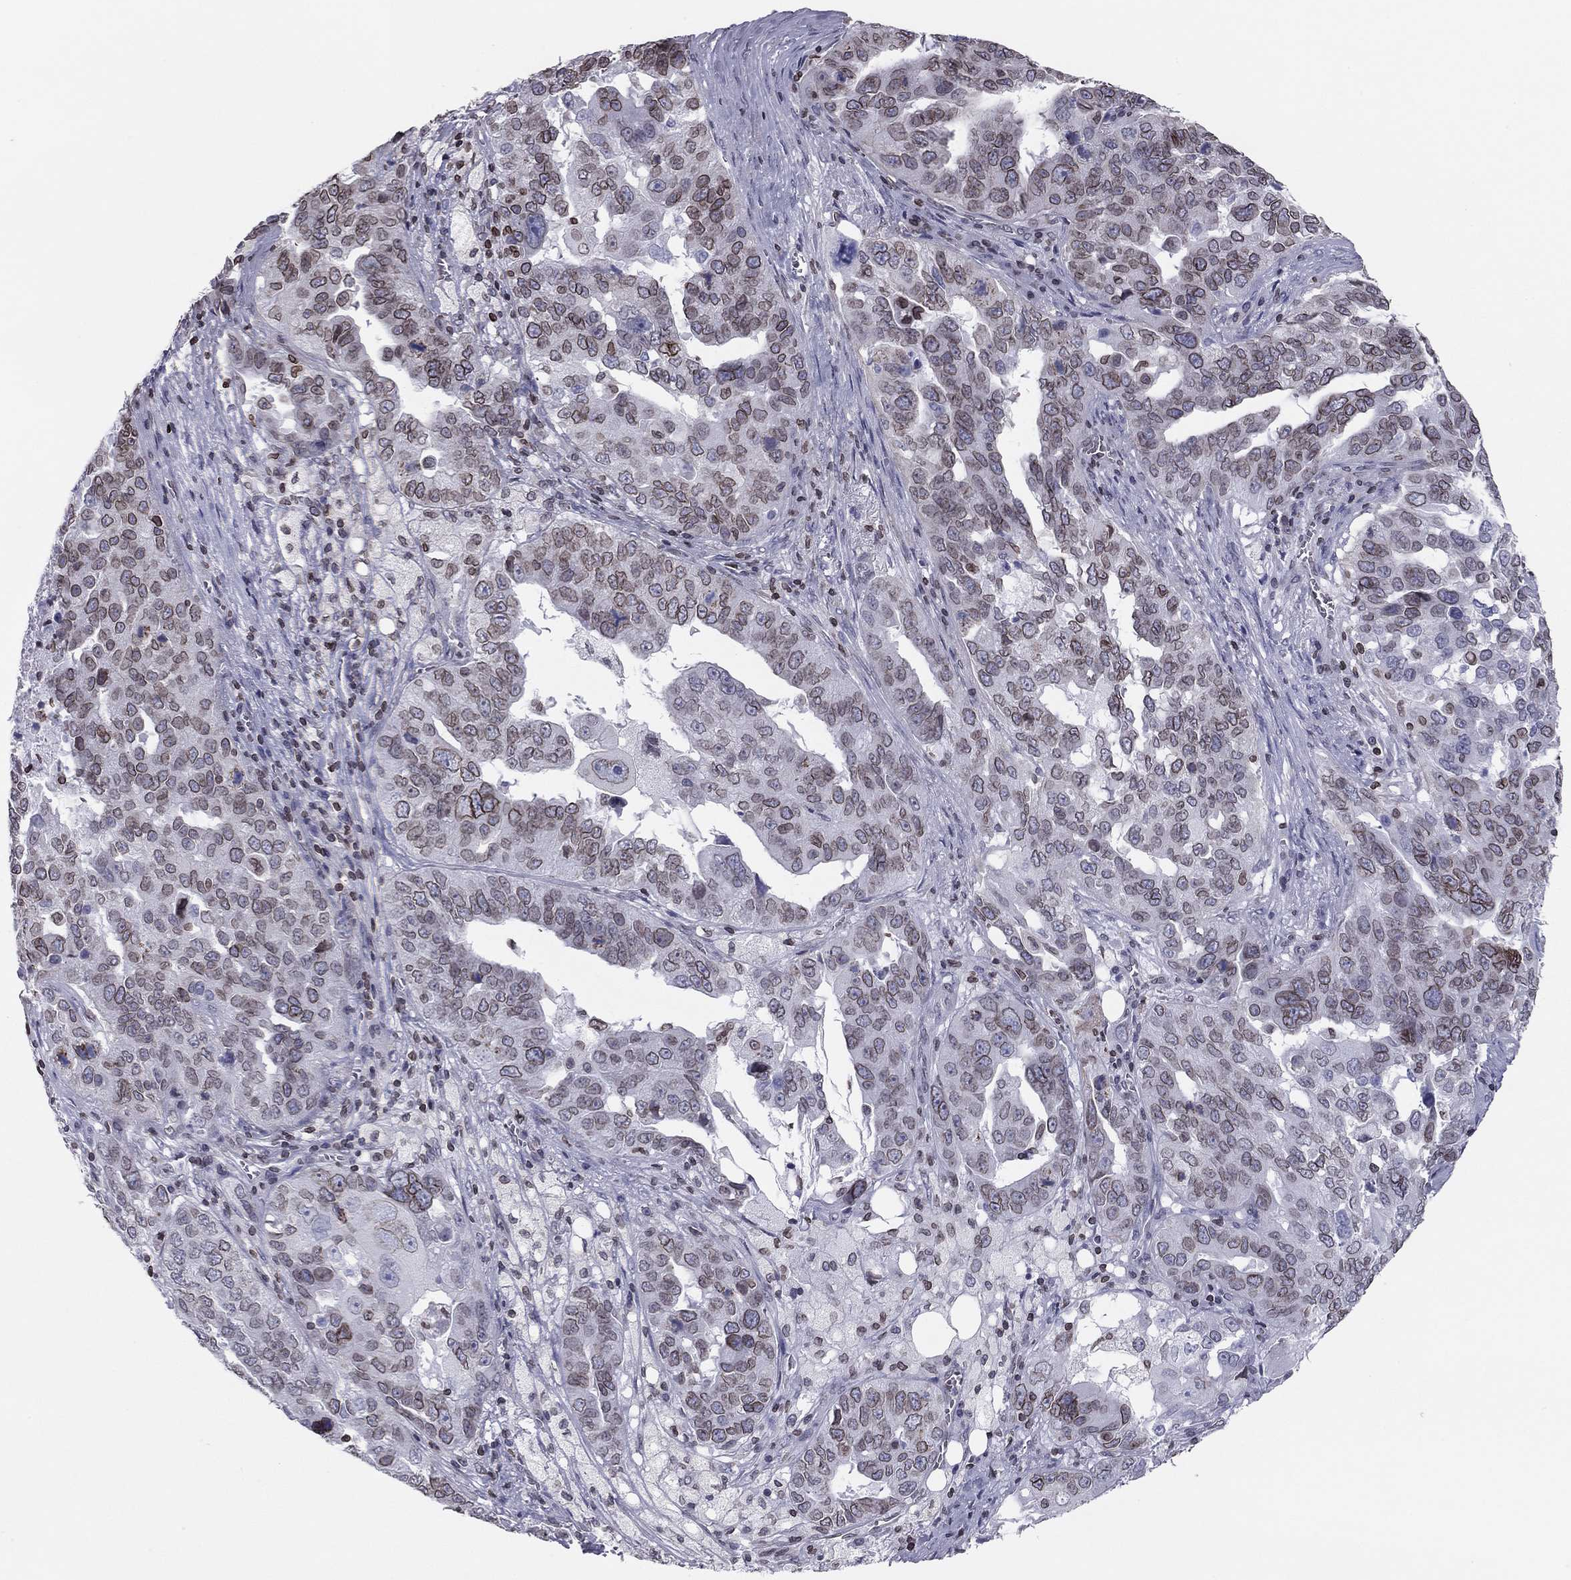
{"staining": {"intensity": "moderate", "quantity": ">75%", "location": "cytoplasmic/membranous,nuclear"}, "tissue": "ovarian cancer", "cell_type": "Tumor cells", "image_type": "cancer", "snomed": [{"axis": "morphology", "description": "Carcinoma, endometroid"}, {"axis": "topography", "description": "Soft tissue"}, {"axis": "topography", "description": "Ovary"}], "caption": "Protein analysis of ovarian endometroid carcinoma tissue demonstrates moderate cytoplasmic/membranous and nuclear positivity in about >75% of tumor cells. (DAB (3,3'-diaminobenzidine) = brown stain, brightfield microscopy at high magnification).", "gene": "ESPL1", "patient": {"sex": "female", "age": 52}}